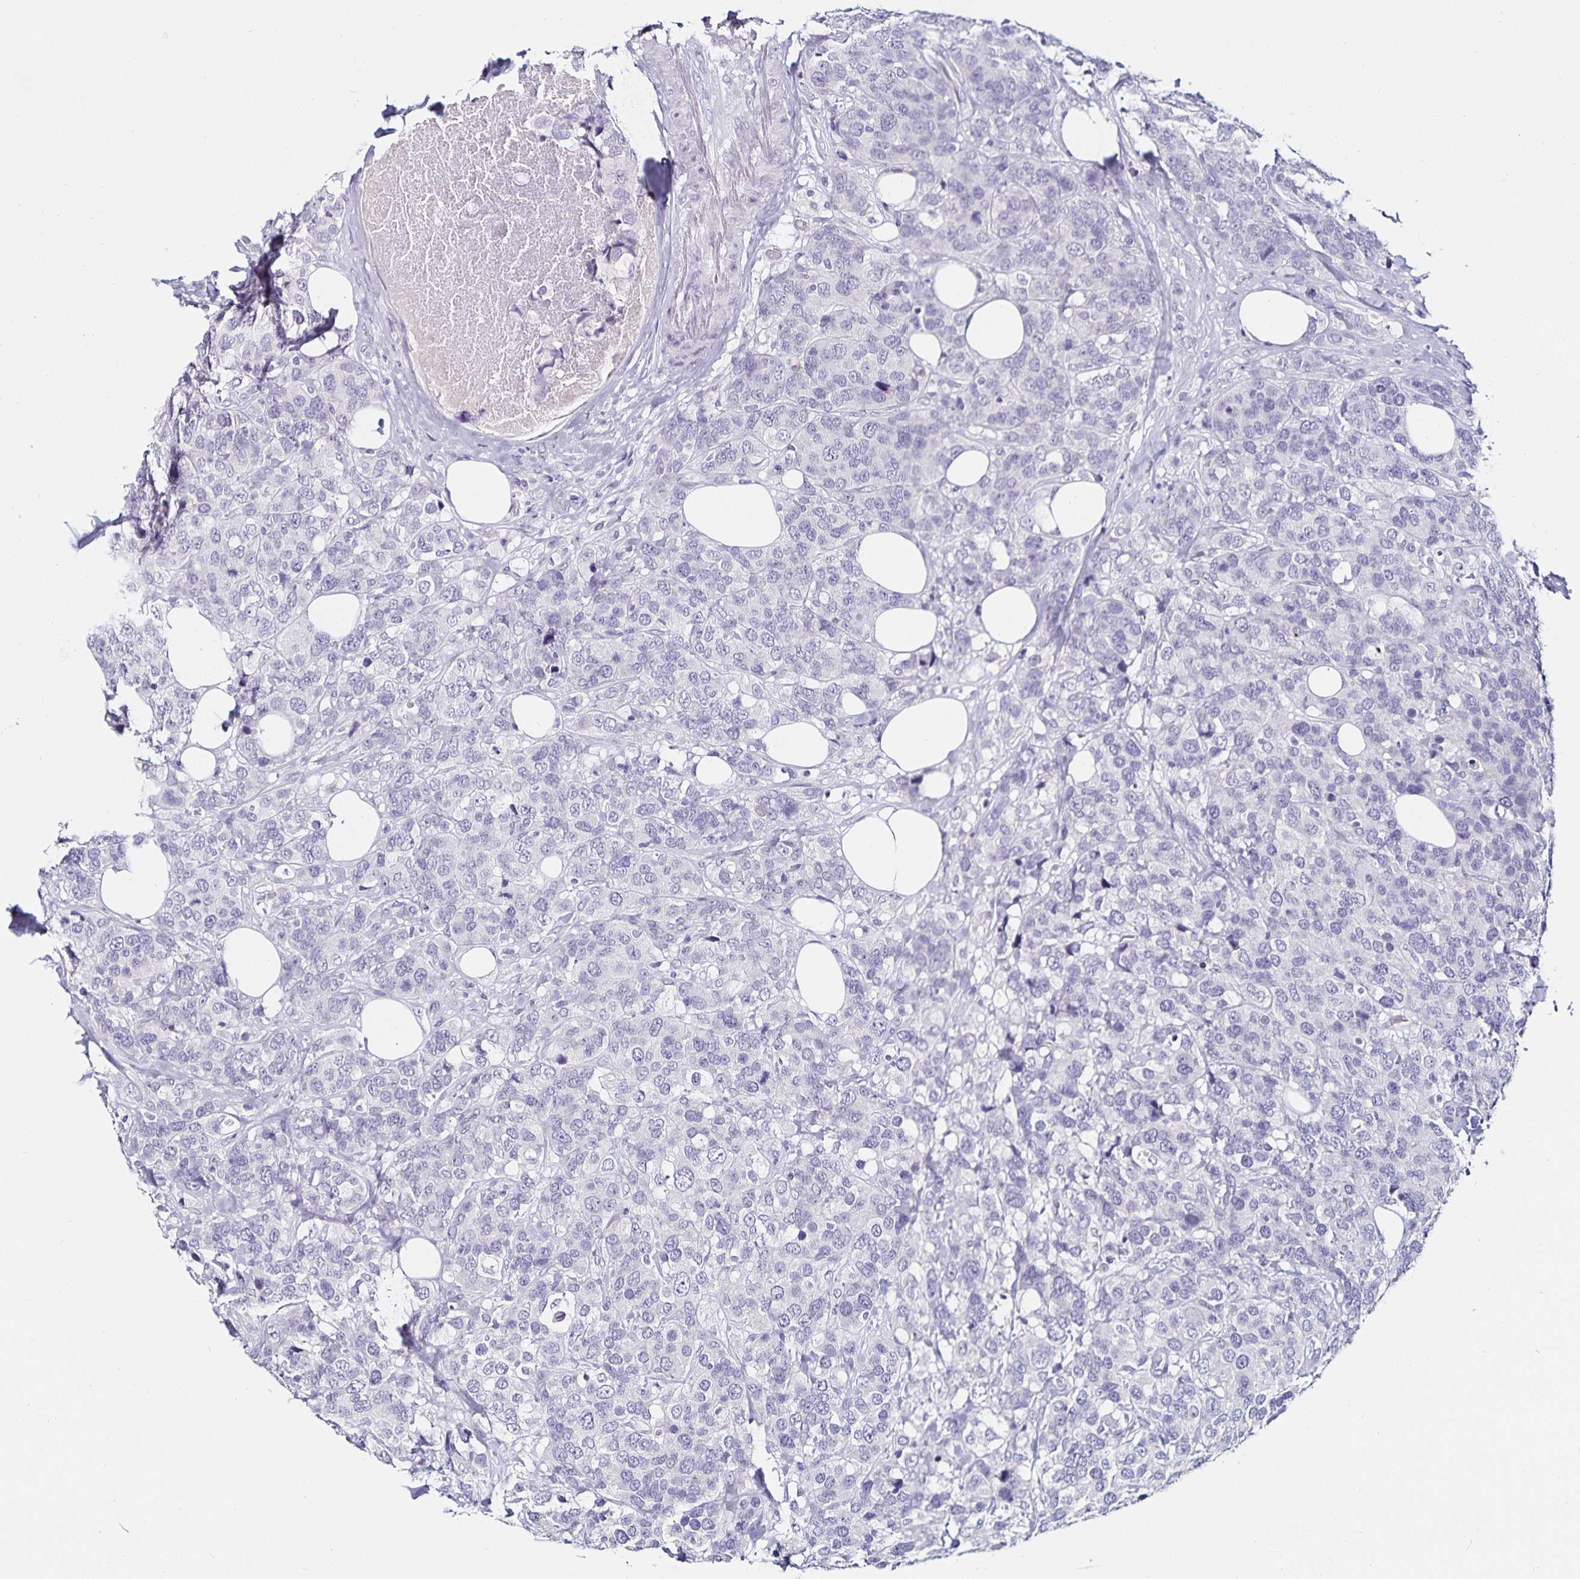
{"staining": {"intensity": "negative", "quantity": "none", "location": "none"}, "tissue": "breast cancer", "cell_type": "Tumor cells", "image_type": "cancer", "snomed": [{"axis": "morphology", "description": "Lobular carcinoma"}, {"axis": "topography", "description": "Breast"}], "caption": "This is an immunohistochemistry histopathology image of lobular carcinoma (breast). There is no staining in tumor cells.", "gene": "TSPAN7", "patient": {"sex": "female", "age": 59}}